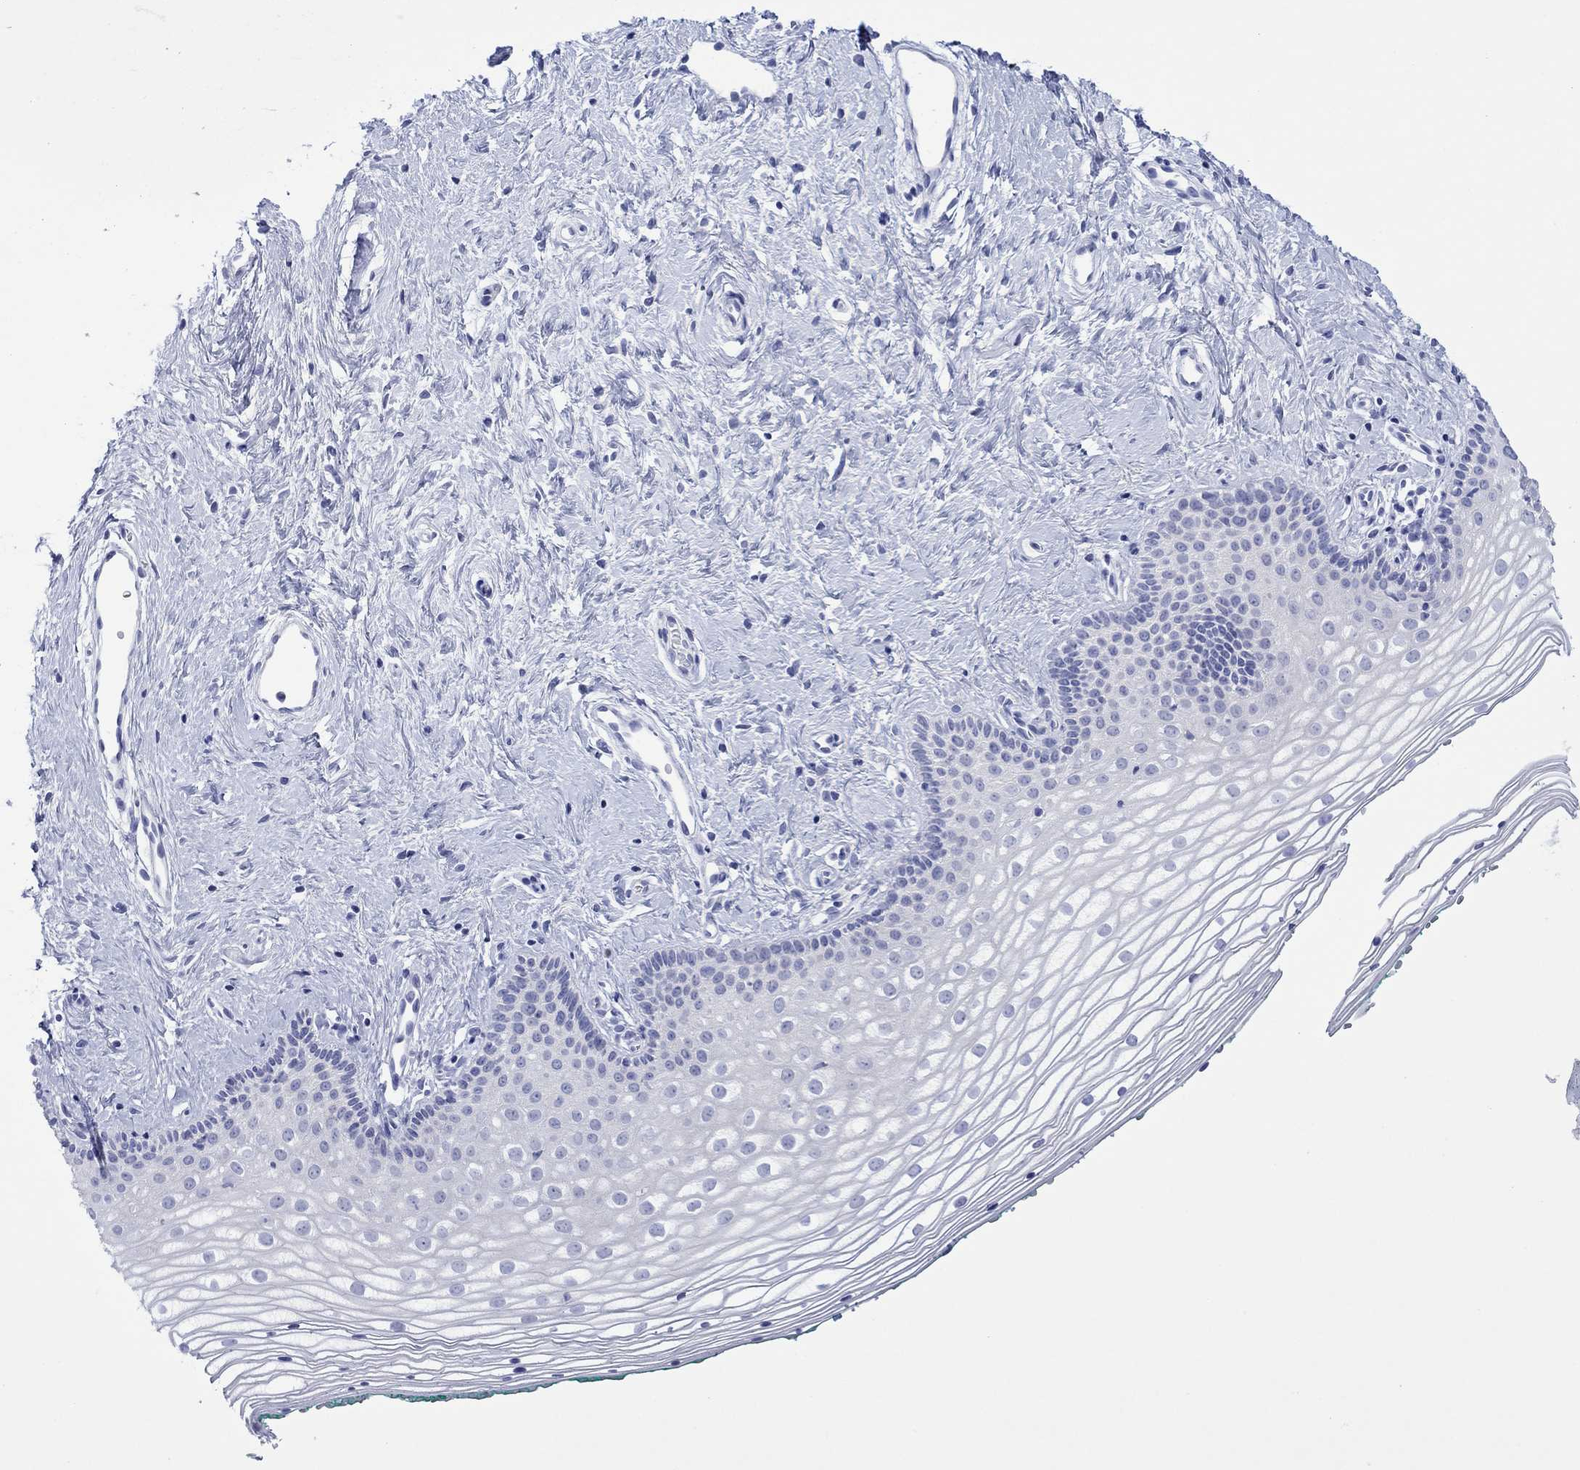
{"staining": {"intensity": "negative", "quantity": "none", "location": "none"}, "tissue": "vagina", "cell_type": "Squamous epithelial cells", "image_type": "normal", "snomed": [{"axis": "morphology", "description": "Normal tissue, NOS"}, {"axis": "topography", "description": "Vagina"}], "caption": "Squamous epithelial cells show no significant expression in normal vagina.", "gene": "MLANA", "patient": {"sex": "female", "age": 36}}